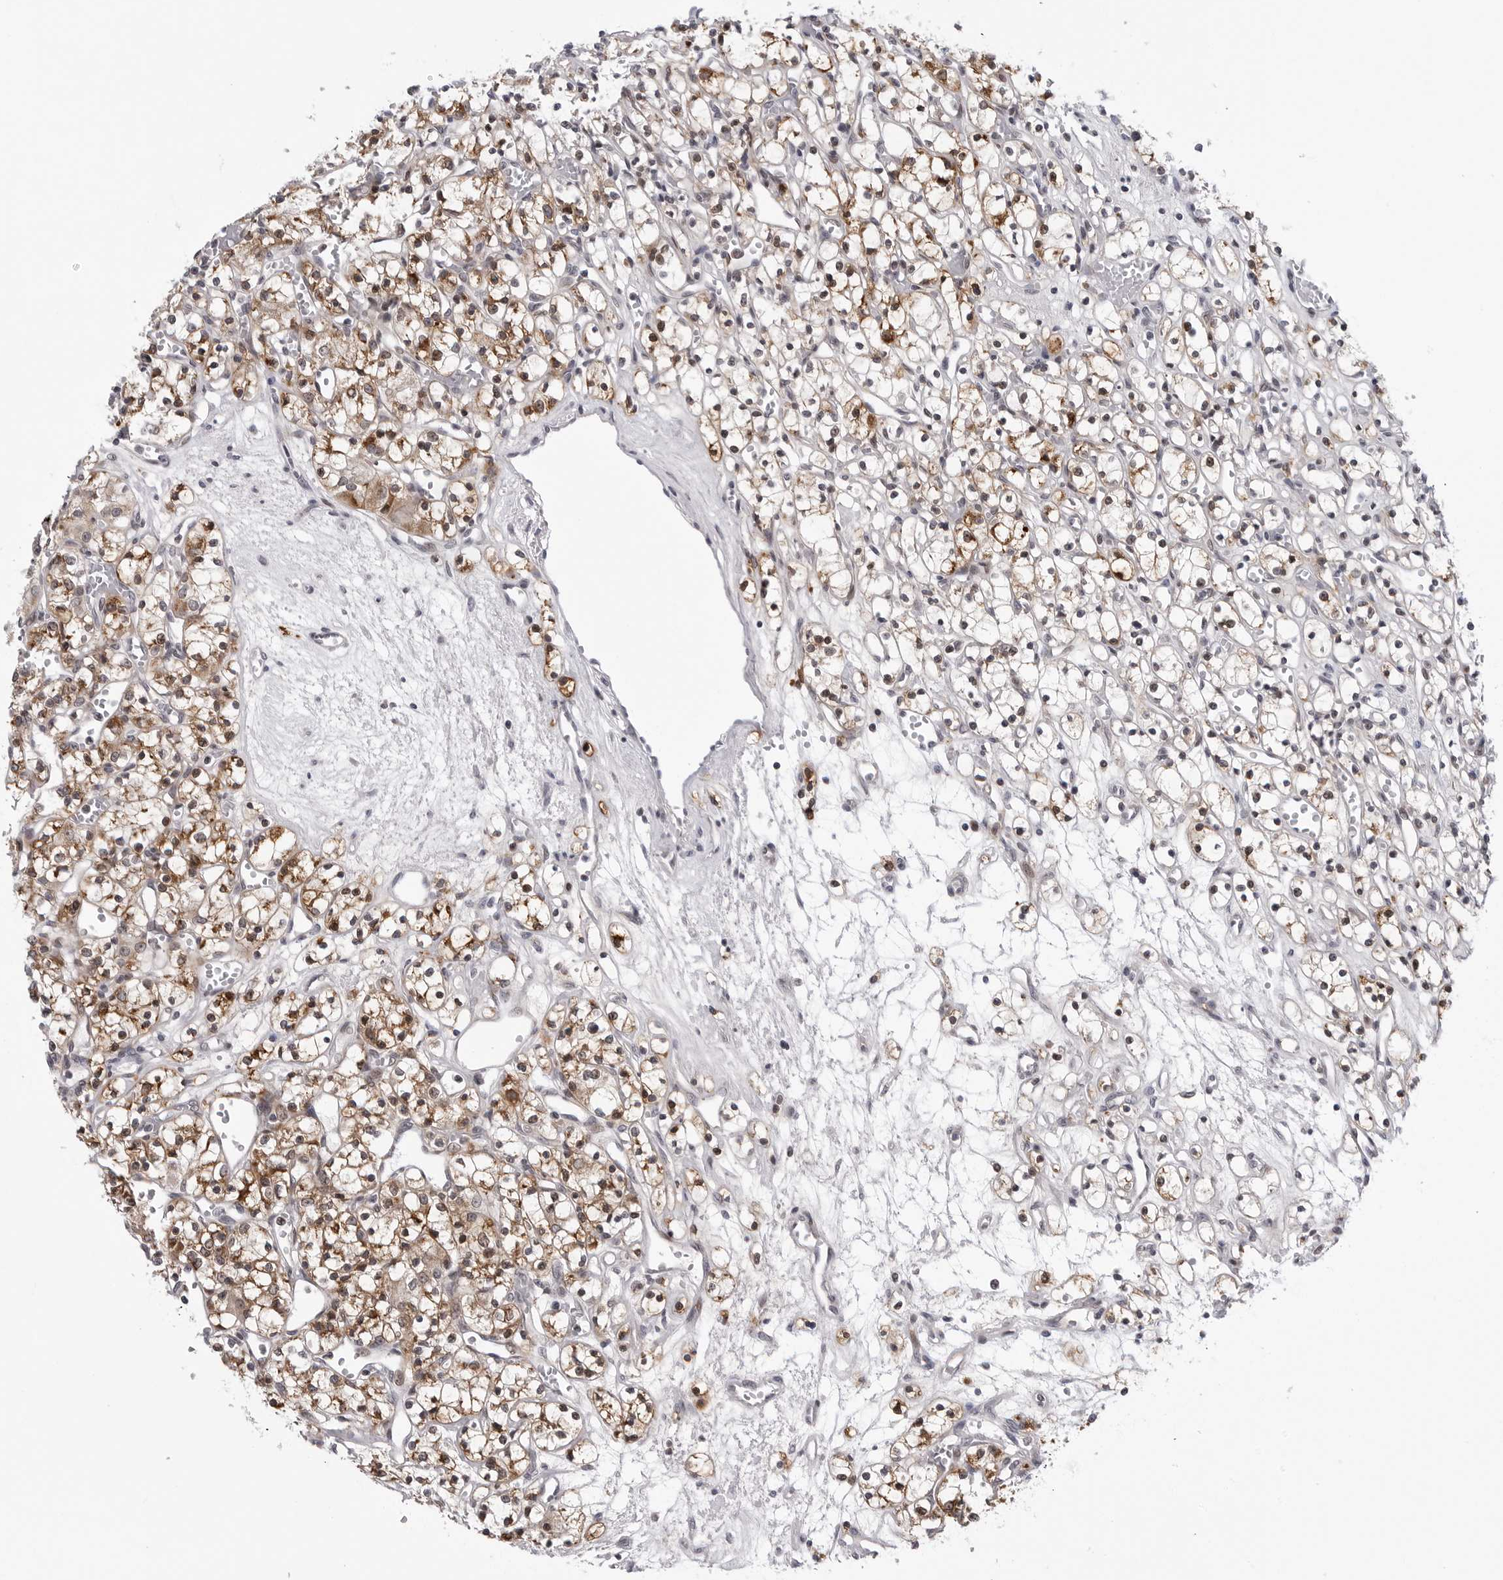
{"staining": {"intensity": "moderate", "quantity": ">75%", "location": "cytoplasmic/membranous"}, "tissue": "renal cancer", "cell_type": "Tumor cells", "image_type": "cancer", "snomed": [{"axis": "morphology", "description": "Adenocarcinoma, NOS"}, {"axis": "topography", "description": "Kidney"}], "caption": "A brown stain shows moderate cytoplasmic/membranous expression of a protein in human renal cancer tumor cells.", "gene": "CDK20", "patient": {"sex": "female", "age": 59}}